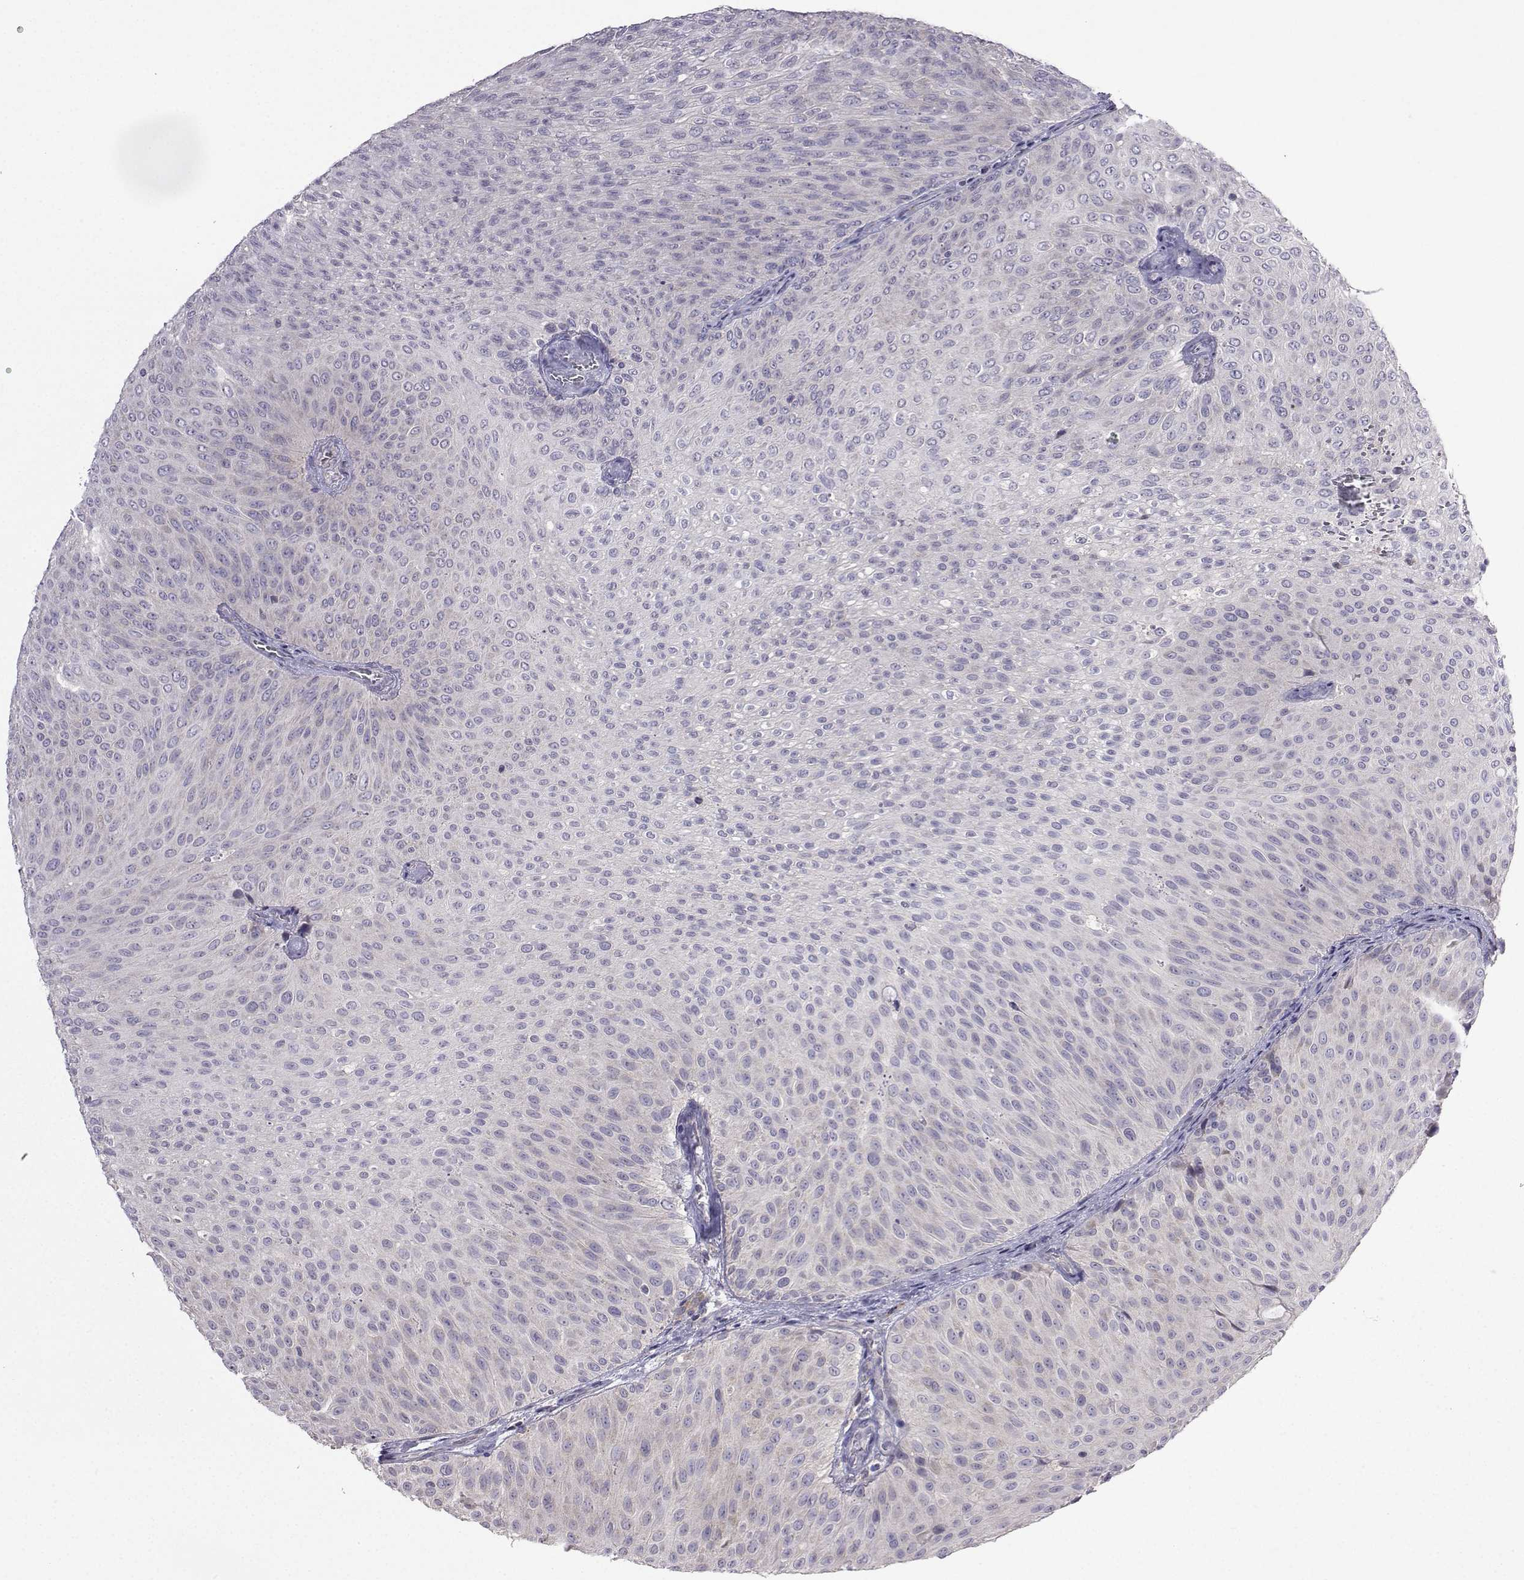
{"staining": {"intensity": "negative", "quantity": "none", "location": "none"}, "tissue": "urothelial cancer", "cell_type": "Tumor cells", "image_type": "cancer", "snomed": [{"axis": "morphology", "description": "Urothelial carcinoma, Low grade"}, {"axis": "topography", "description": "Urinary bladder"}], "caption": "Tumor cells are negative for brown protein staining in low-grade urothelial carcinoma.", "gene": "FCAMR", "patient": {"sex": "male", "age": 78}}